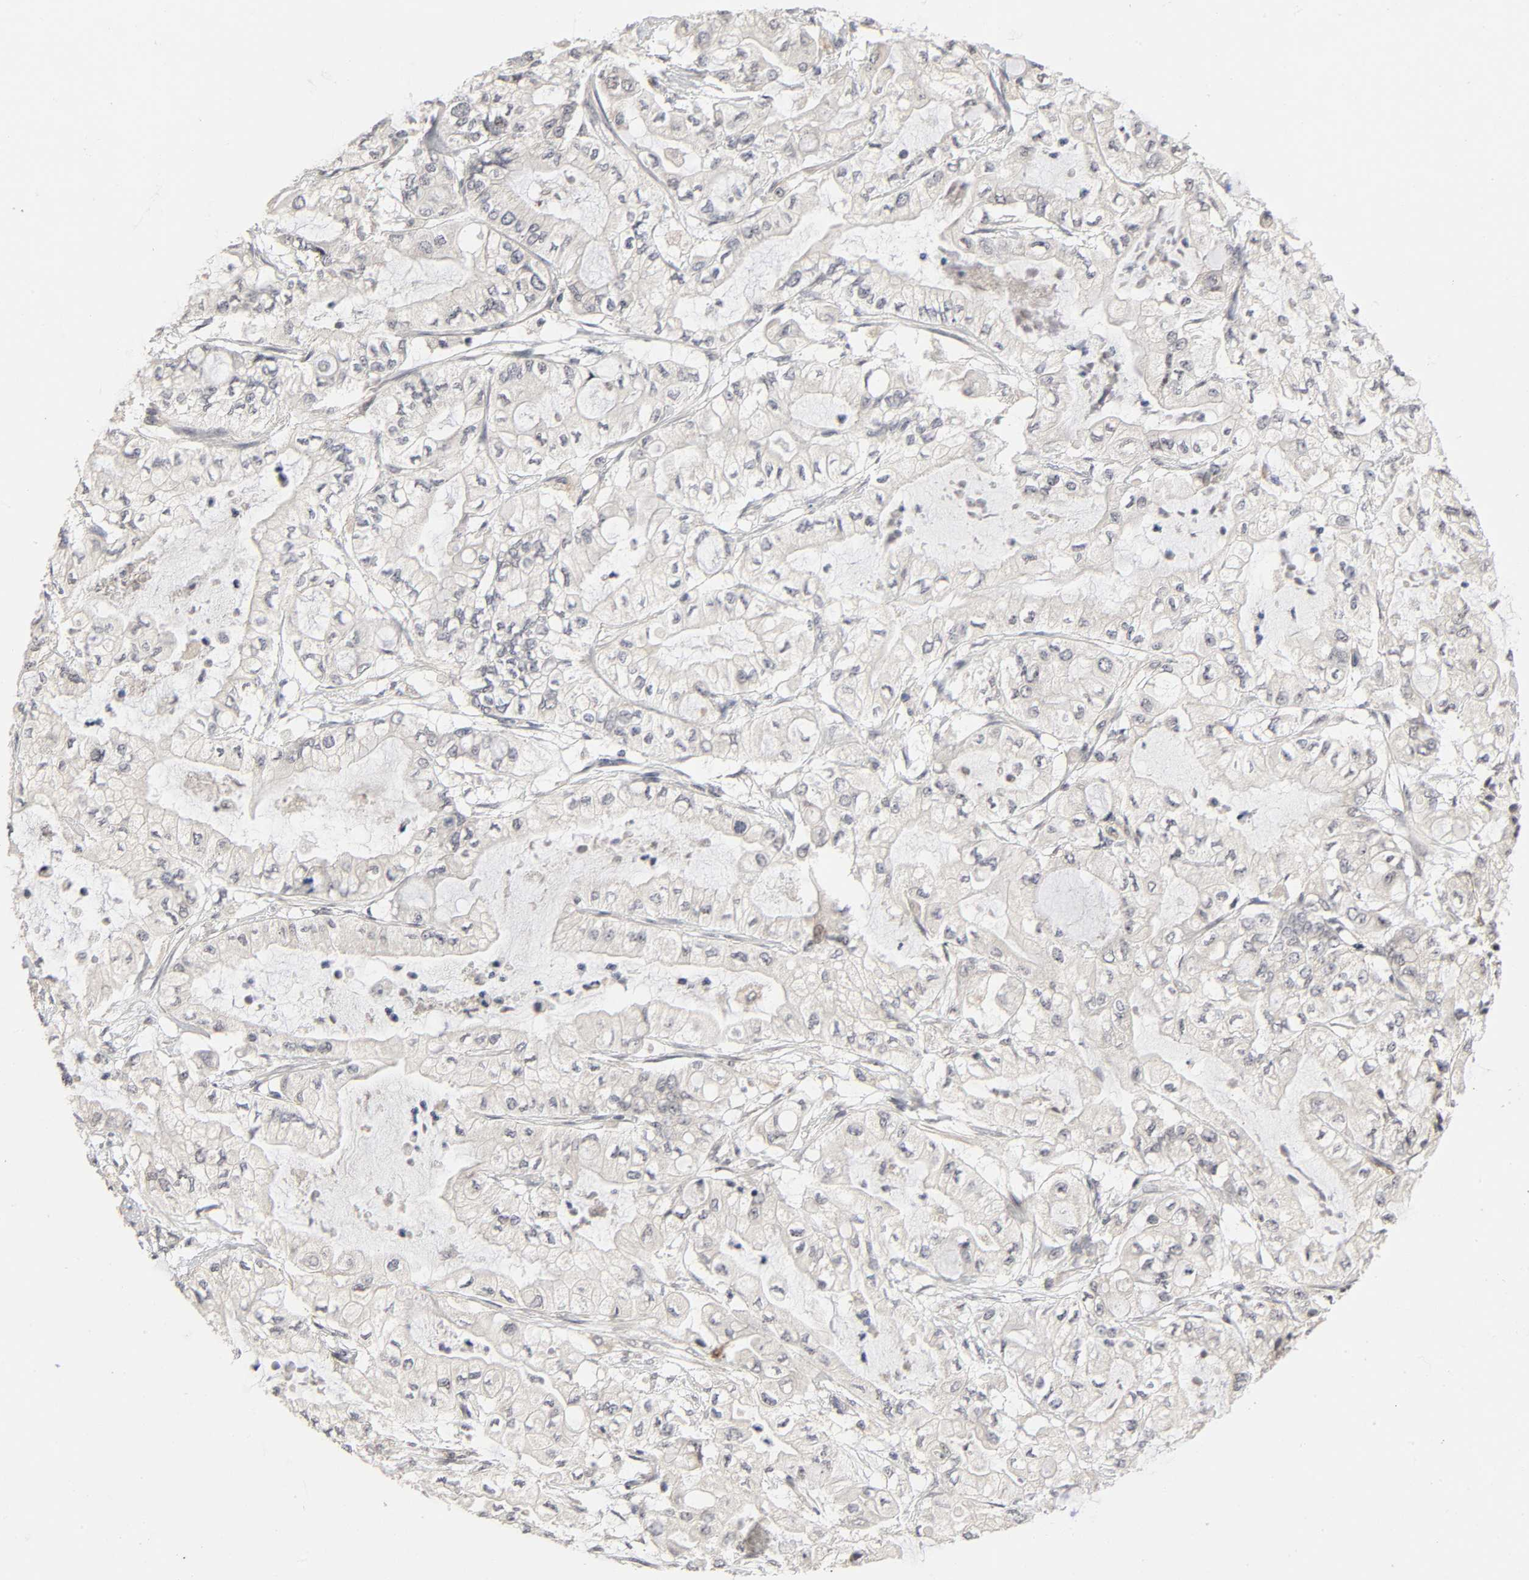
{"staining": {"intensity": "negative", "quantity": "none", "location": "none"}, "tissue": "pancreatic cancer", "cell_type": "Tumor cells", "image_type": "cancer", "snomed": [{"axis": "morphology", "description": "Adenocarcinoma, NOS"}, {"axis": "topography", "description": "Pancreas"}], "caption": "Pancreatic cancer stained for a protein using IHC reveals no staining tumor cells.", "gene": "ZKSCAN8", "patient": {"sex": "male", "age": 79}}